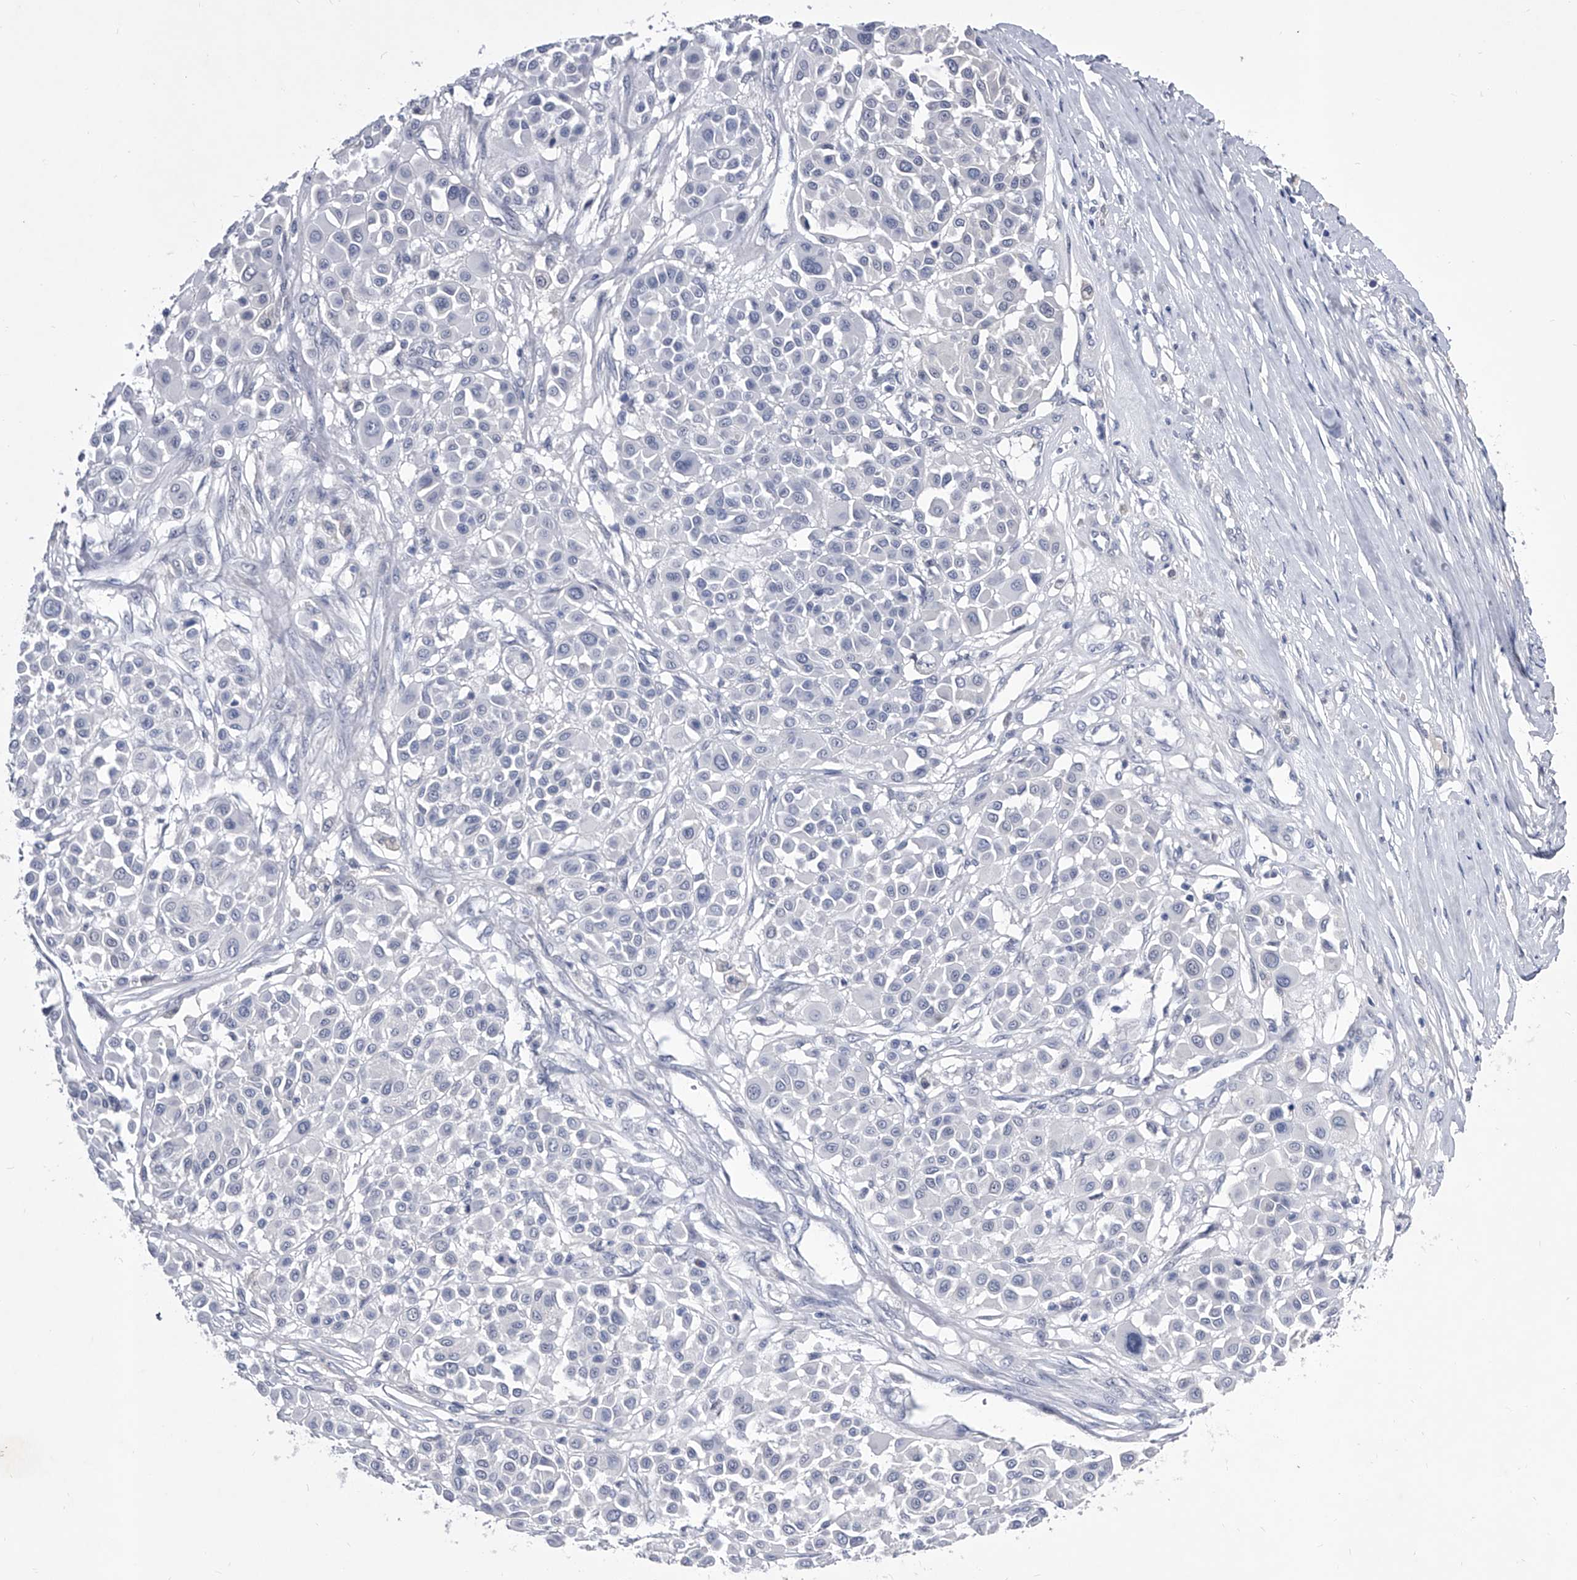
{"staining": {"intensity": "negative", "quantity": "none", "location": "none"}, "tissue": "melanoma", "cell_type": "Tumor cells", "image_type": "cancer", "snomed": [{"axis": "morphology", "description": "Malignant melanoma, Metastatic site"}, {"axis": "topography", "description": "Soft tissue"}], "caption": "Human melanoma stained for a protein using IHC shows no expression in tumor cells.", "gene": "CRISP2", "patient": {"sex": "male", "age": 41}}